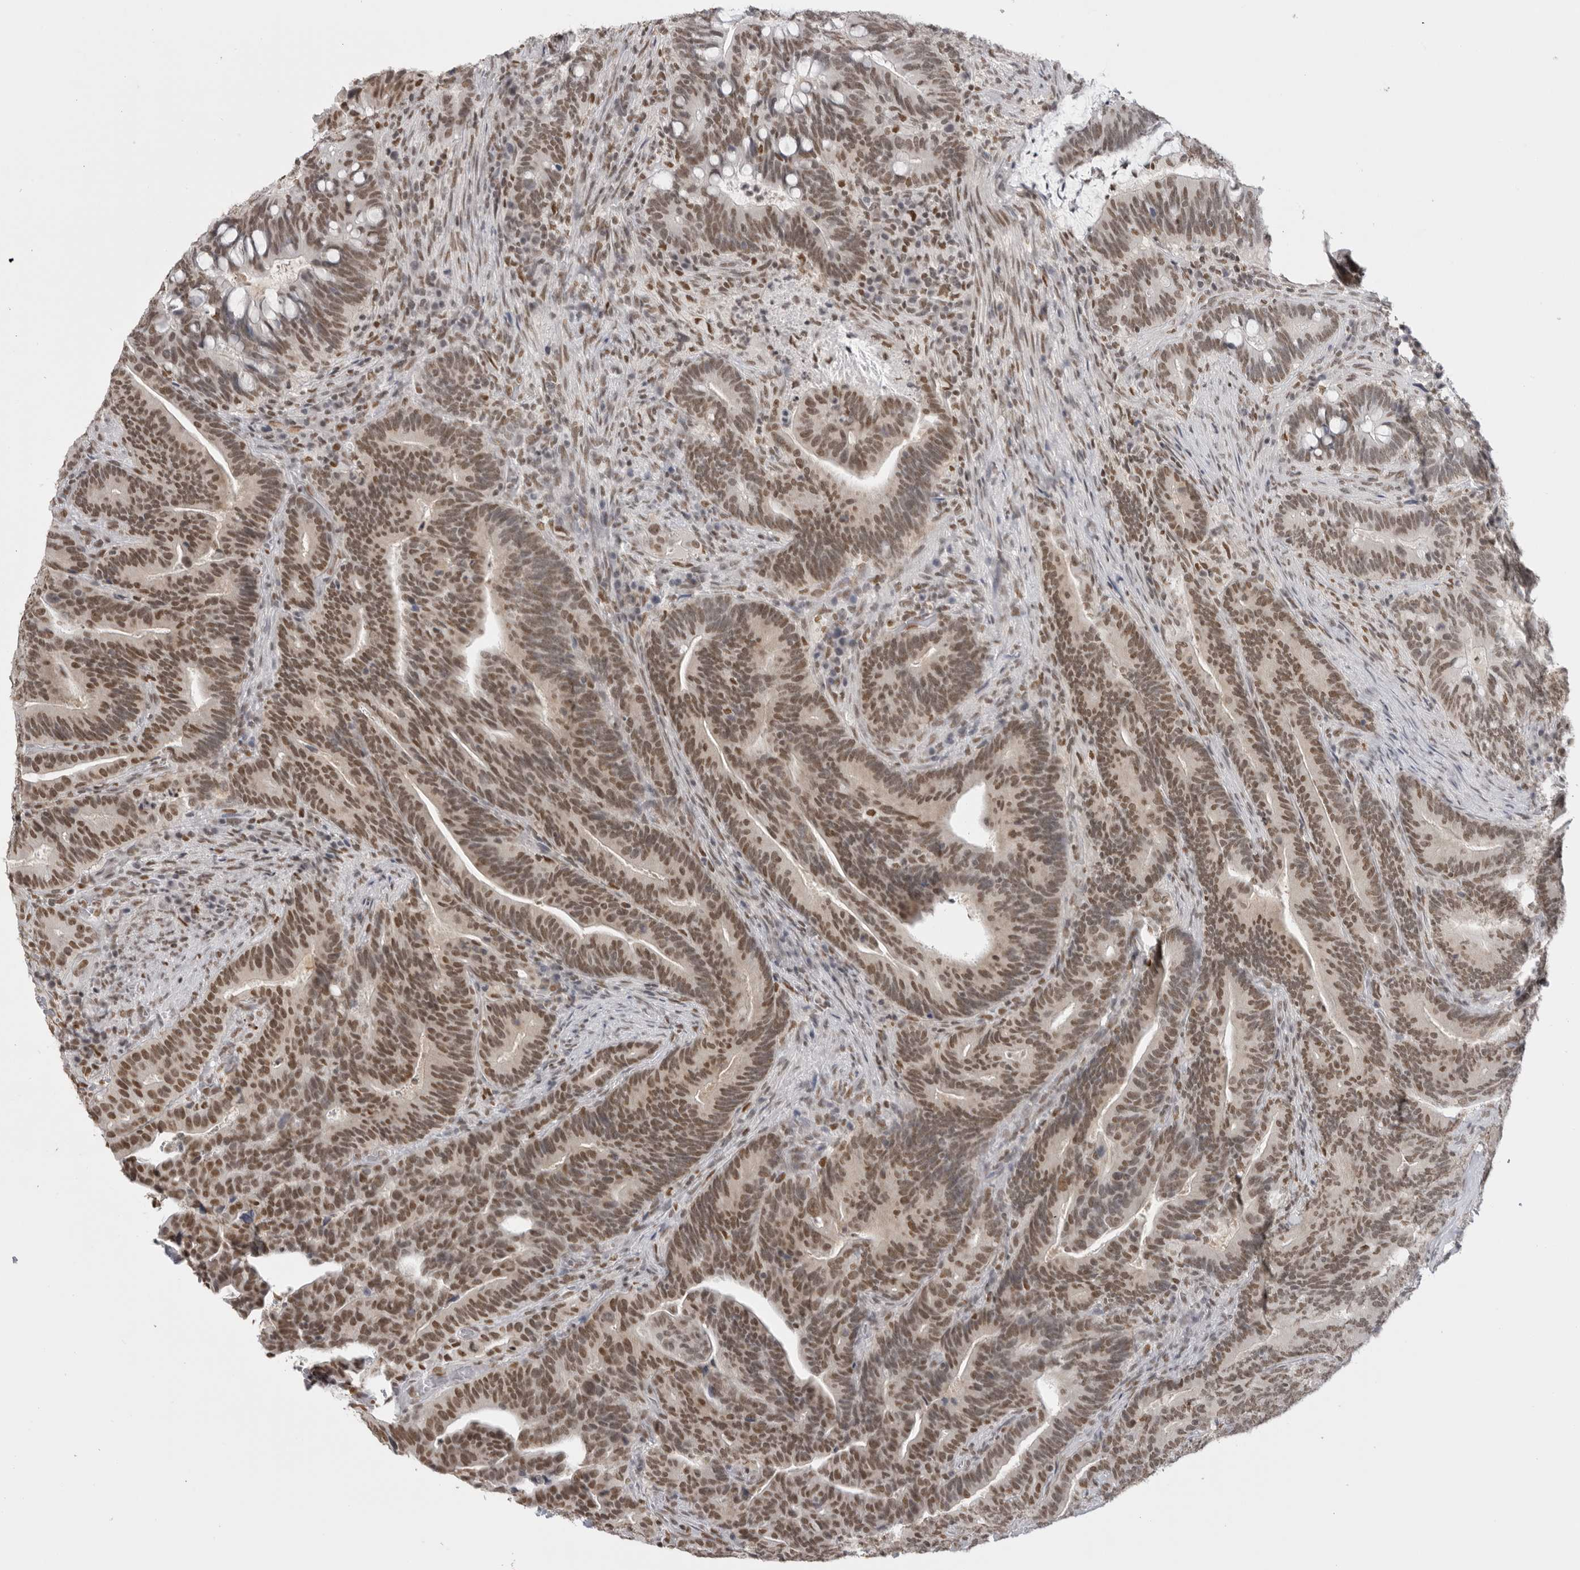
{"staining": {"intensity": "moderate", "quantity": ">75%", "location": "nuclear"}, "tissue": "colorectal cancer", "cell_type": "Tumor cells", "image_type": "cancer", "snomed": [{"axis": "morphology", "description": "Adenocarcinoma, NOS"}, {"axis": "topography", "description": "Colon"}], "caption": "IHC (DAB (3,3'-diaminobenzidine)) staining of colorectal adenocarcinoma demonstrates moderate nuclear protein expression in approximately >75% of tumor cells.", "gene": "RPA2", "patient": {"sex": "female", "age": 66}}